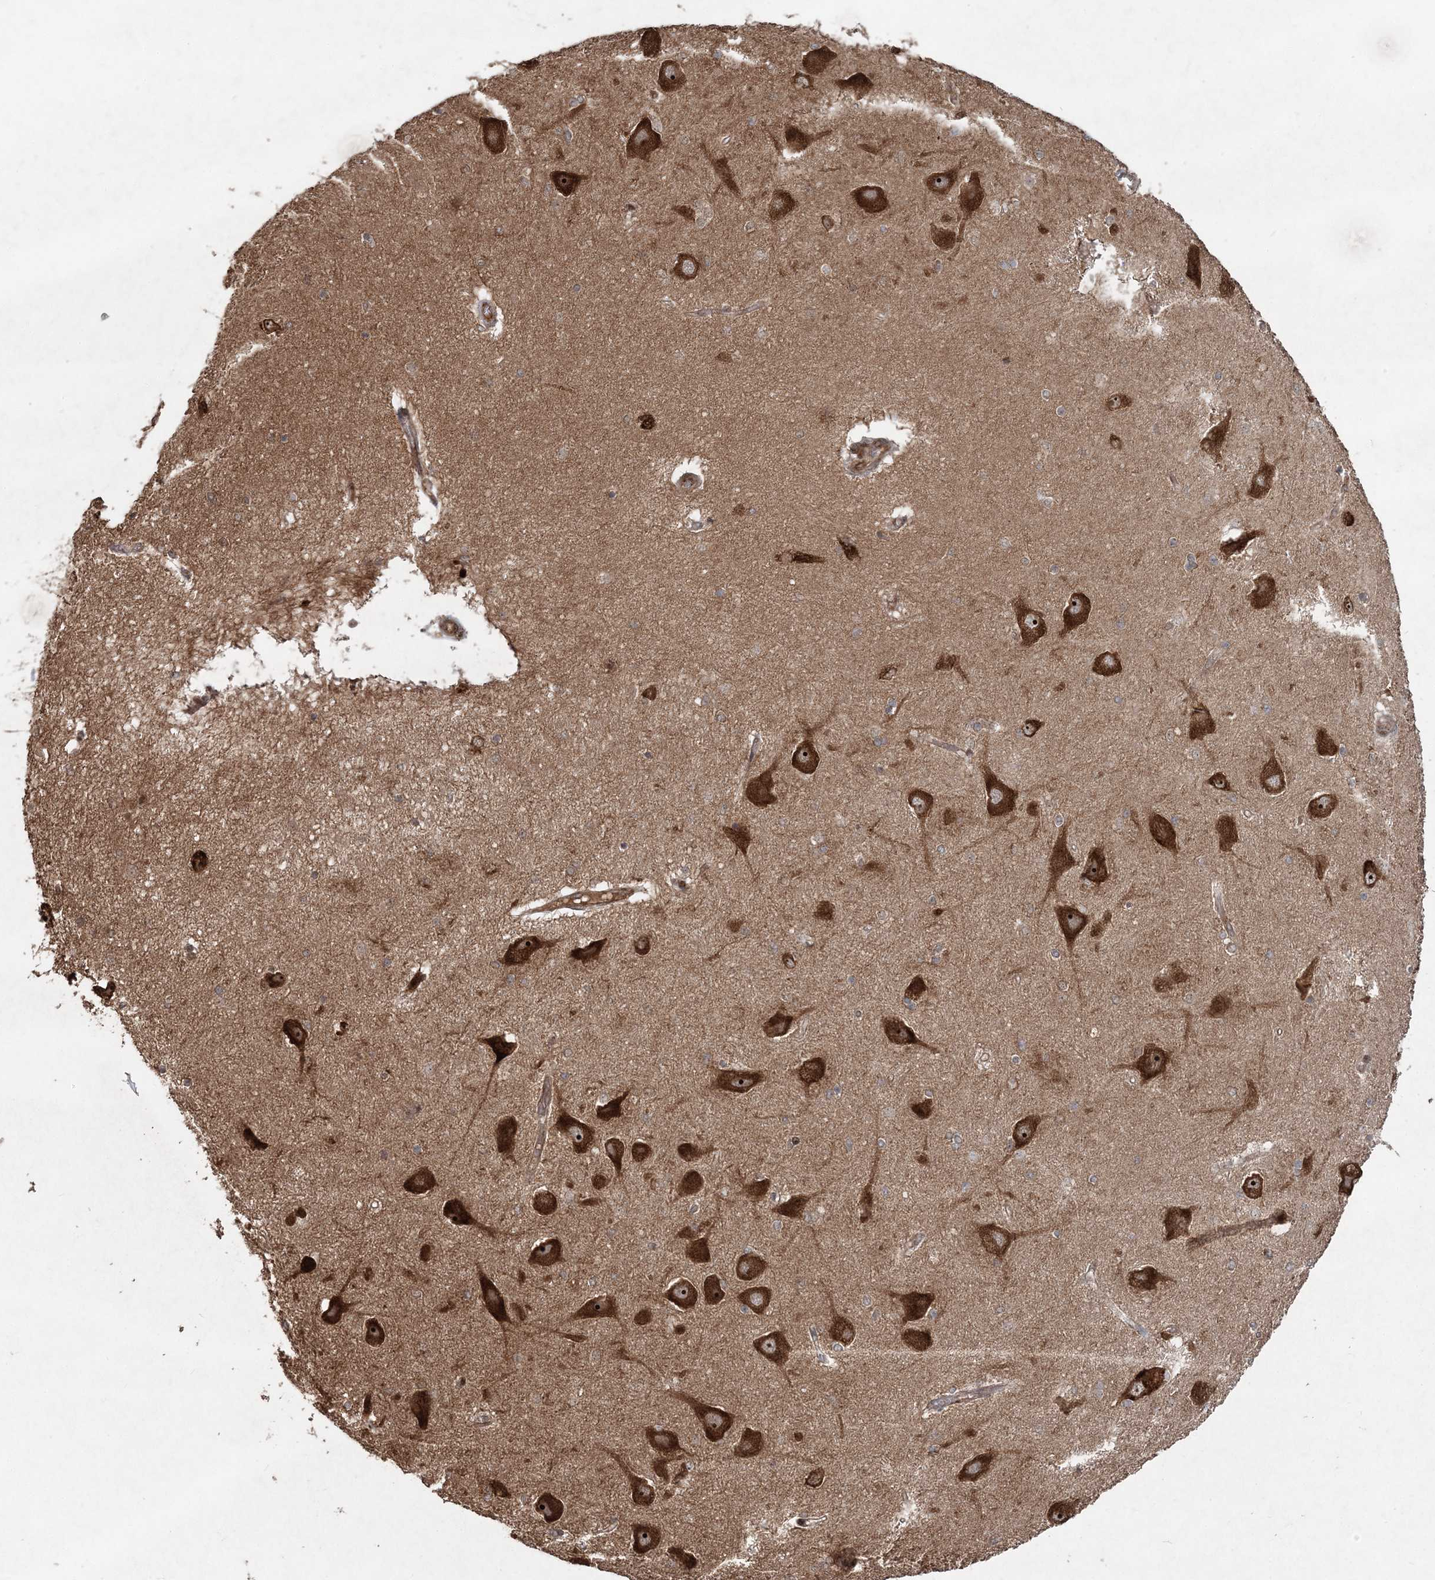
{"staining": {"intensity": "moderate", "quantity": "<25%", "location": "cytoplasmic/membranous"}, "tissue": "hippocampus", "cell_type": "Glial cells", "image_type": "normal", "snomed": [{"axis": "morphology", "description": "Normal tissue, NOS"}, {"axis": "topography", "description": "Hippocampus"}], "caption": "A low amount of moderate cytoplasmic/membranous positivity is present in approximately <25% of glial cells in benign hippocampus.", "gene": "SERINC1", "patient": {"sex": "female", "age": 54}}